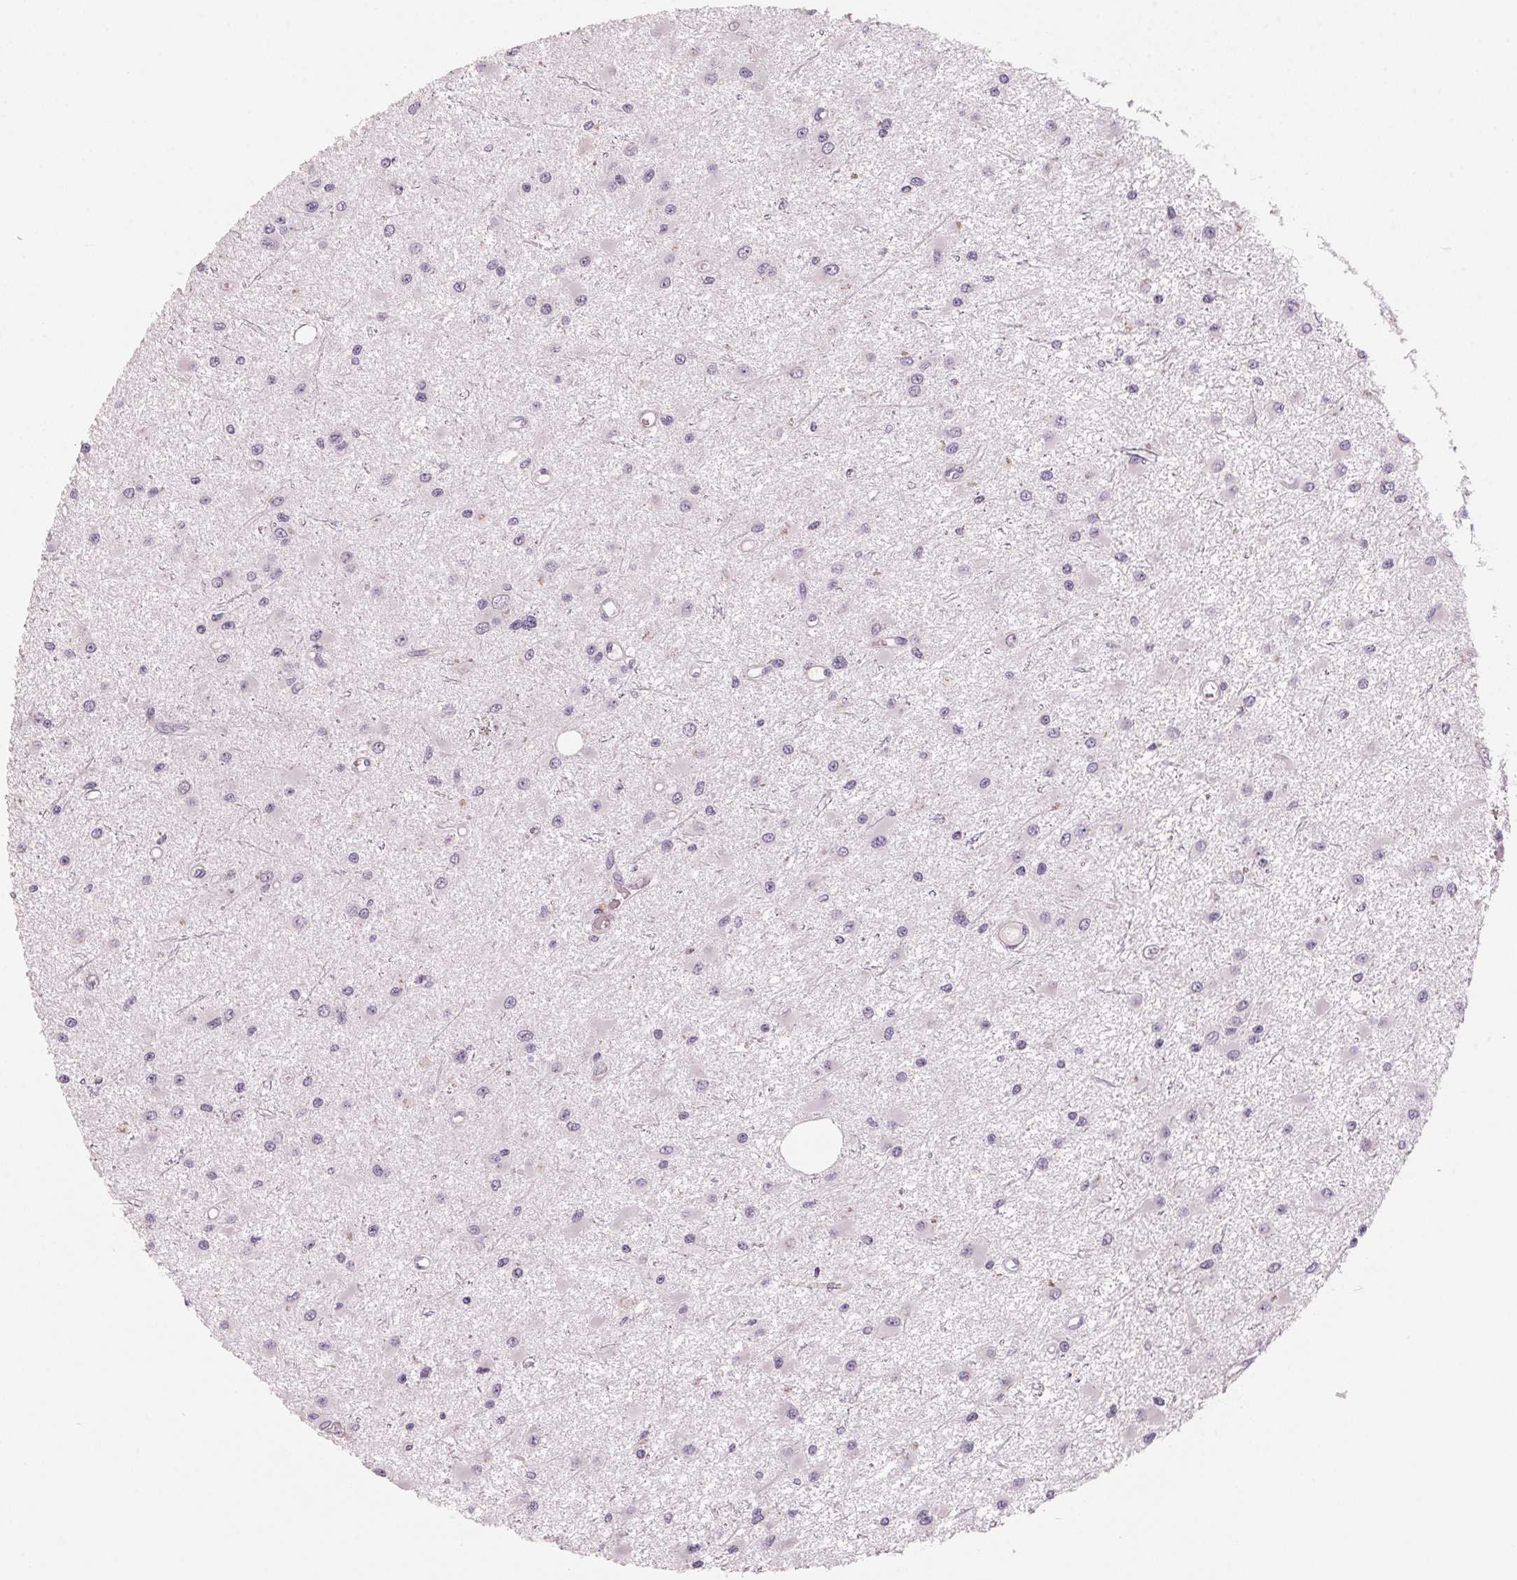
{"staining": {"intensity": "negative", "quantity": "none", "location": "none"}, "tissue": "glioma", "cell_type": "Tumor cells", "image_type": "cancer", "snomed": [{"axis": "morphology", "description": "Glioma, malignant, High grade"}, {"axis": "topography", "description": "Brain"}], "caption": "High power microscopy histopathology image of an immunohistochemistry photomicrograph of glioma, revealing no significant positivity in tumor cells. (Brightfield microscopy of DAB IHC at high magnification).", "gene": "ADAM20", "patient": {"sex": "male", "age": 54}}